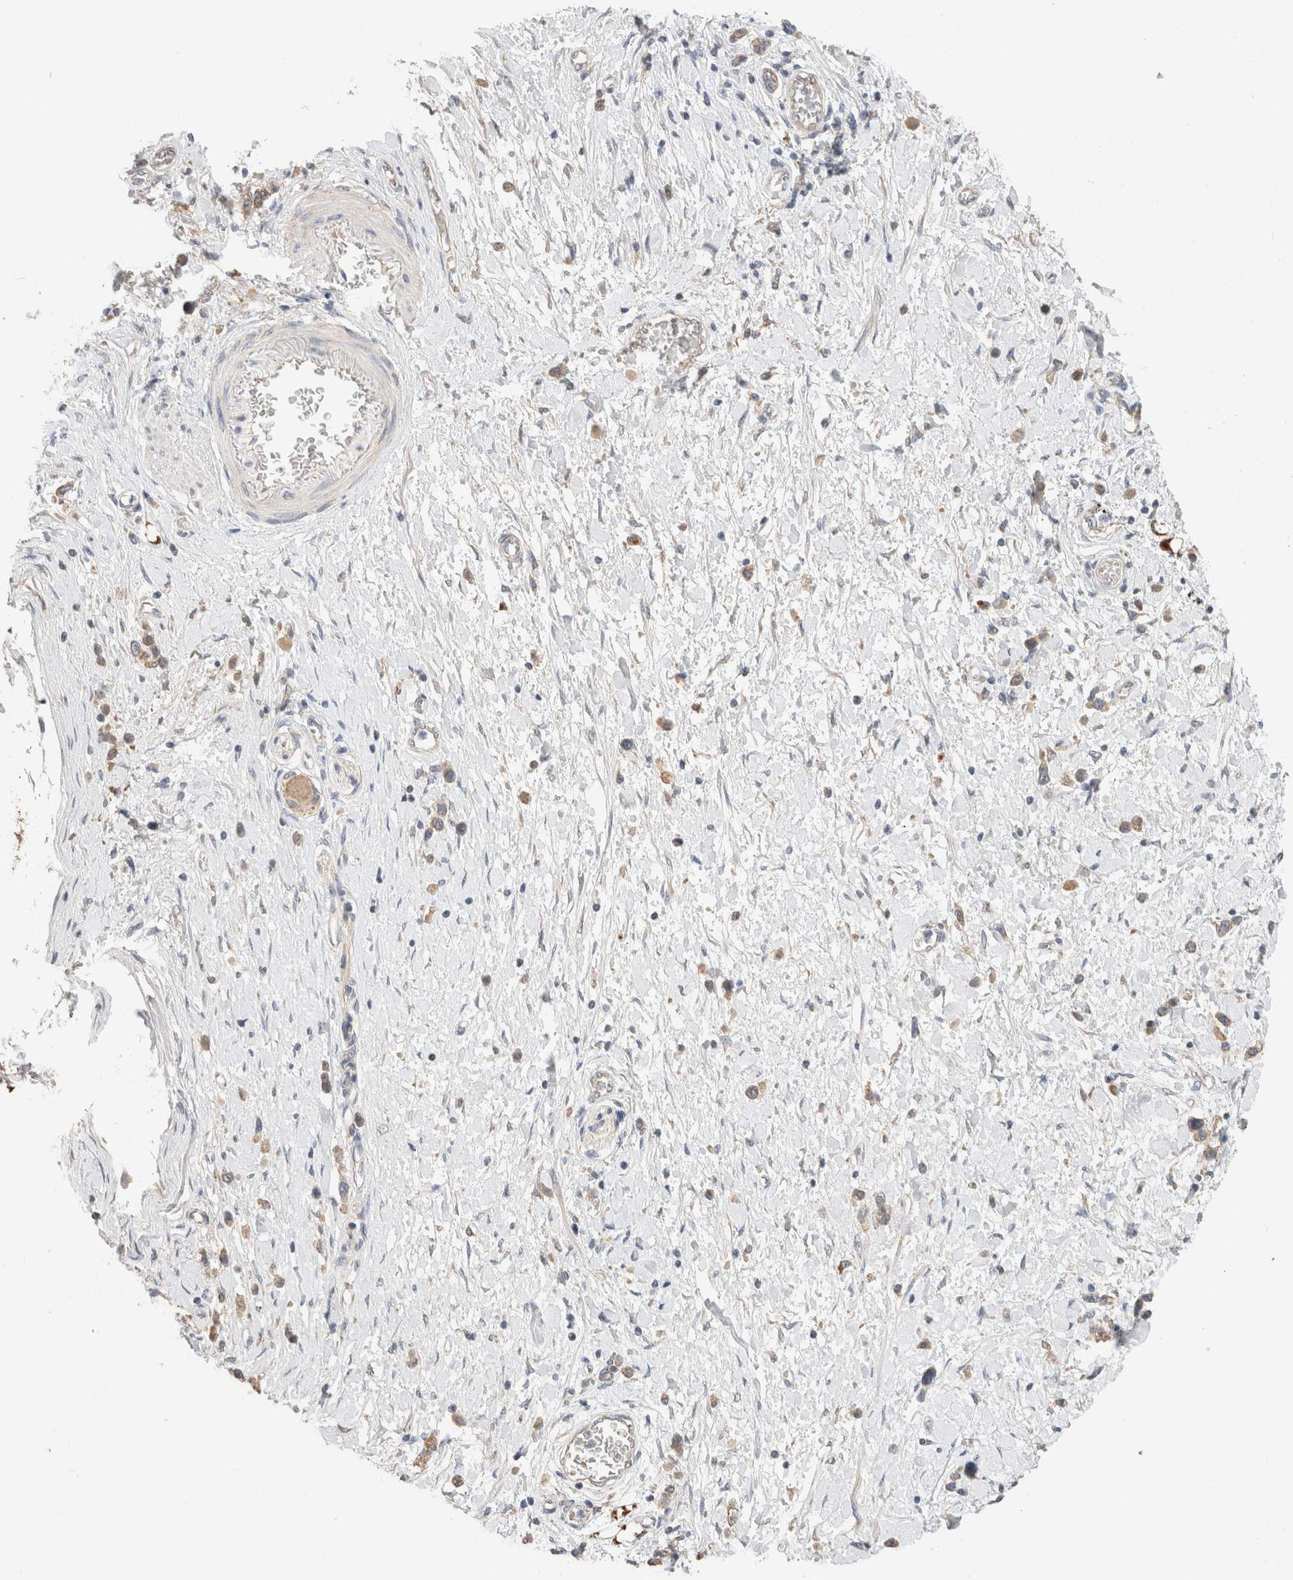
{"staining": {"intensity": "weak", "quantity": ">75%", "location": "cytoplasmic/membranous"}, "tissue": "stomach cancer", "cell_type": "Tumor cells", "image_type": "cancer", "snomed": [{"axis": "morphology", "description": "Adenocarcinoma, NOS"}, {"axis": "topography", "description": "Stomach"}], "caption": "Immunohistochemical staining of human stomach cancer (adenocarcinoma) reveals weak cytoplasmic/membranous protein positivity in approximately >75% of tumor cells.", "gene": "CA13", "patient": {"sex": "female", "age": 65}}